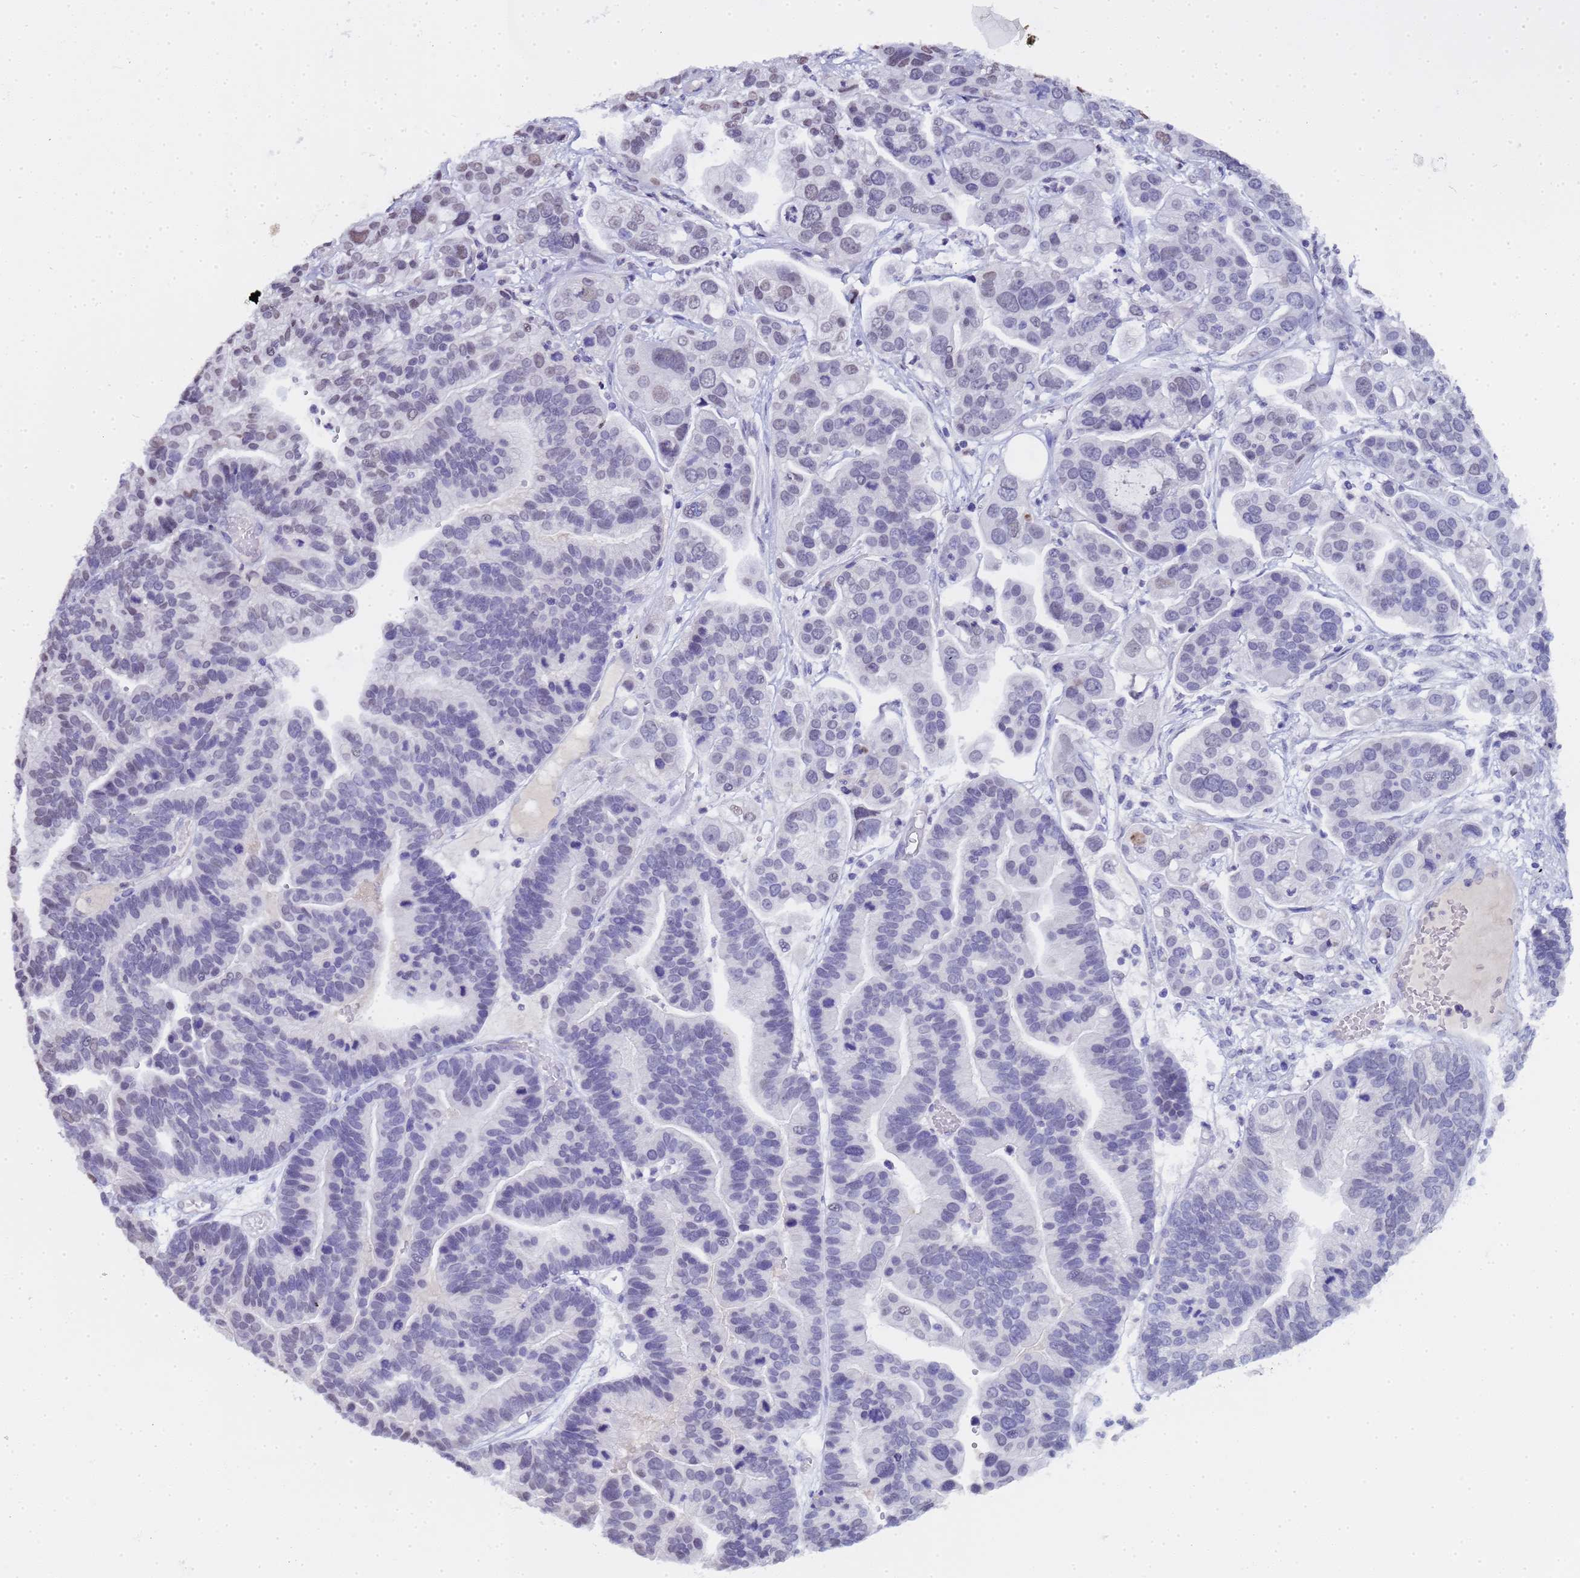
{"staining": {"intensity": "negative", "quantity": "none", "location": "none"}, "tissue": "ovarian cancer", "cell_type": "Tumor cells", "image_type": "cancer", "snomed": [{"axis": "morphology", "description": "Cystadenocarcinoma, serous, NOS"}, {"axis": "topography", "description": "Ovary"}], "caption": "This is an IHC photomicrograph of ovarian cancer (serous cystadenocarcinoma). There is no positivity in tumor cells.", "gene": "CTRC", "patient": {"sex": "female", "age": 56}}